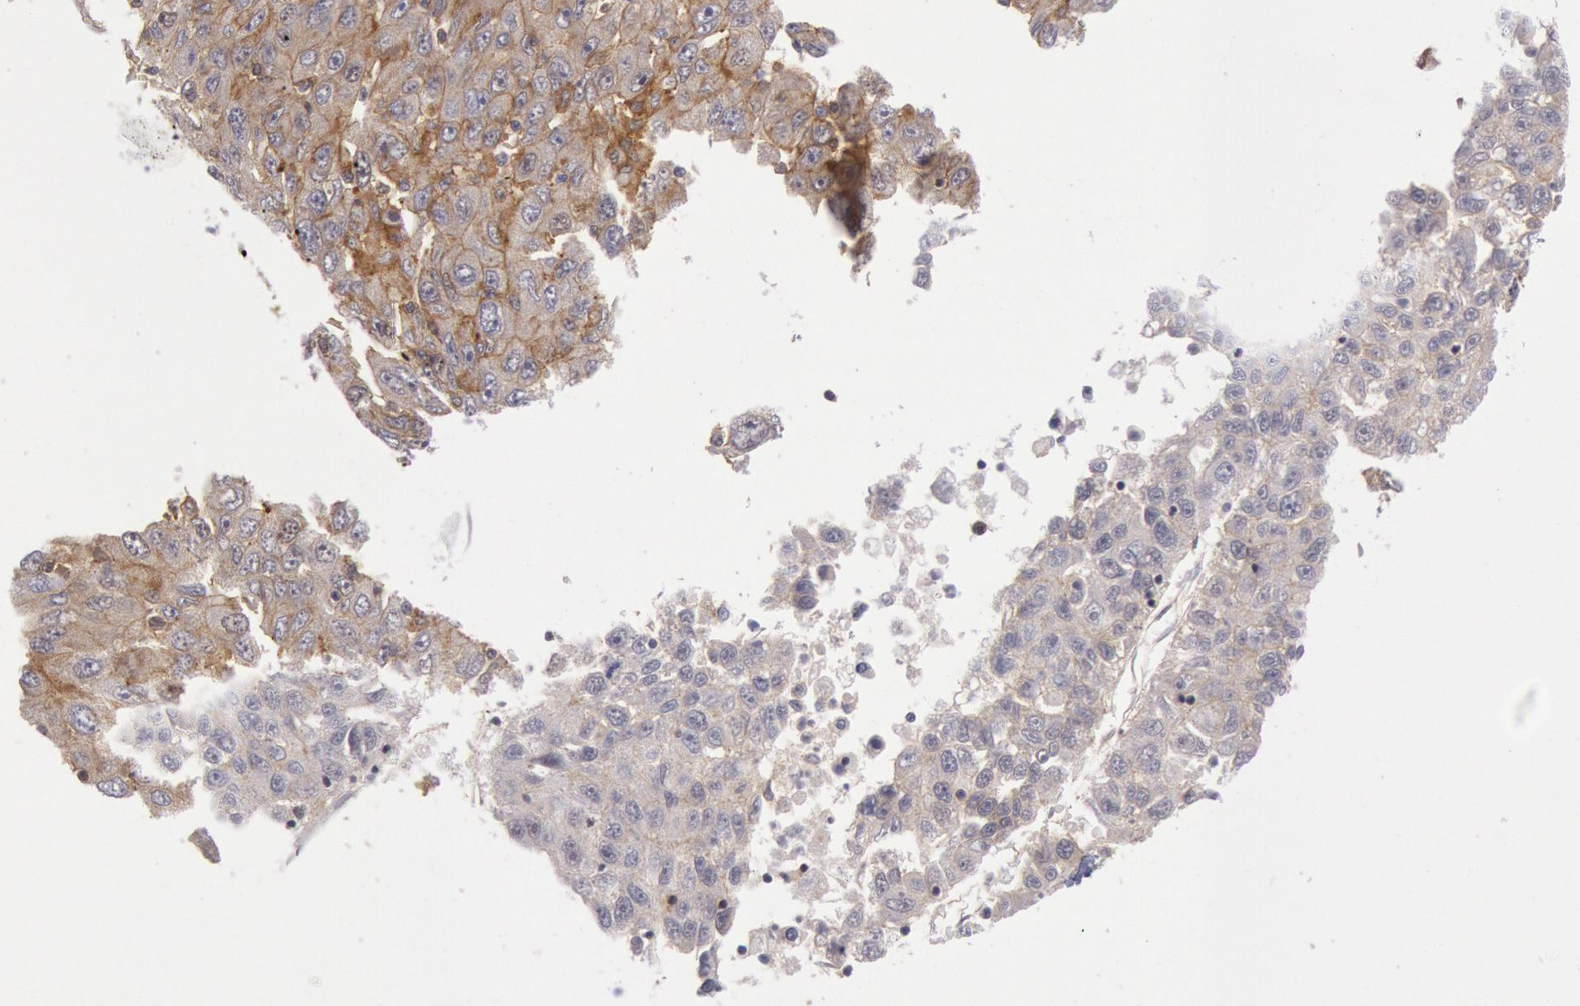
{"staining": {"intensity": "moderate", "quantity": ">75%", "location": "cytoplasmic/membranous"}, "tissue": "liver cancer", "cell_type": "Tumor cells", "image_type": "cancer", "snomed": [{"axis": "morphology", "description": "Carcinoma, Hepatocellular, NOS"}, {"axis": "topography", "description": "Liver"}], "caption": "The photomicrograph reveals a brown stain indicating the presence of a protein in the cytoplasmic/membranous of tumor cells in liver hepatocellular carcinoma.", "gene": "STX4", "patient": {"sex": "male", "age": 49}}